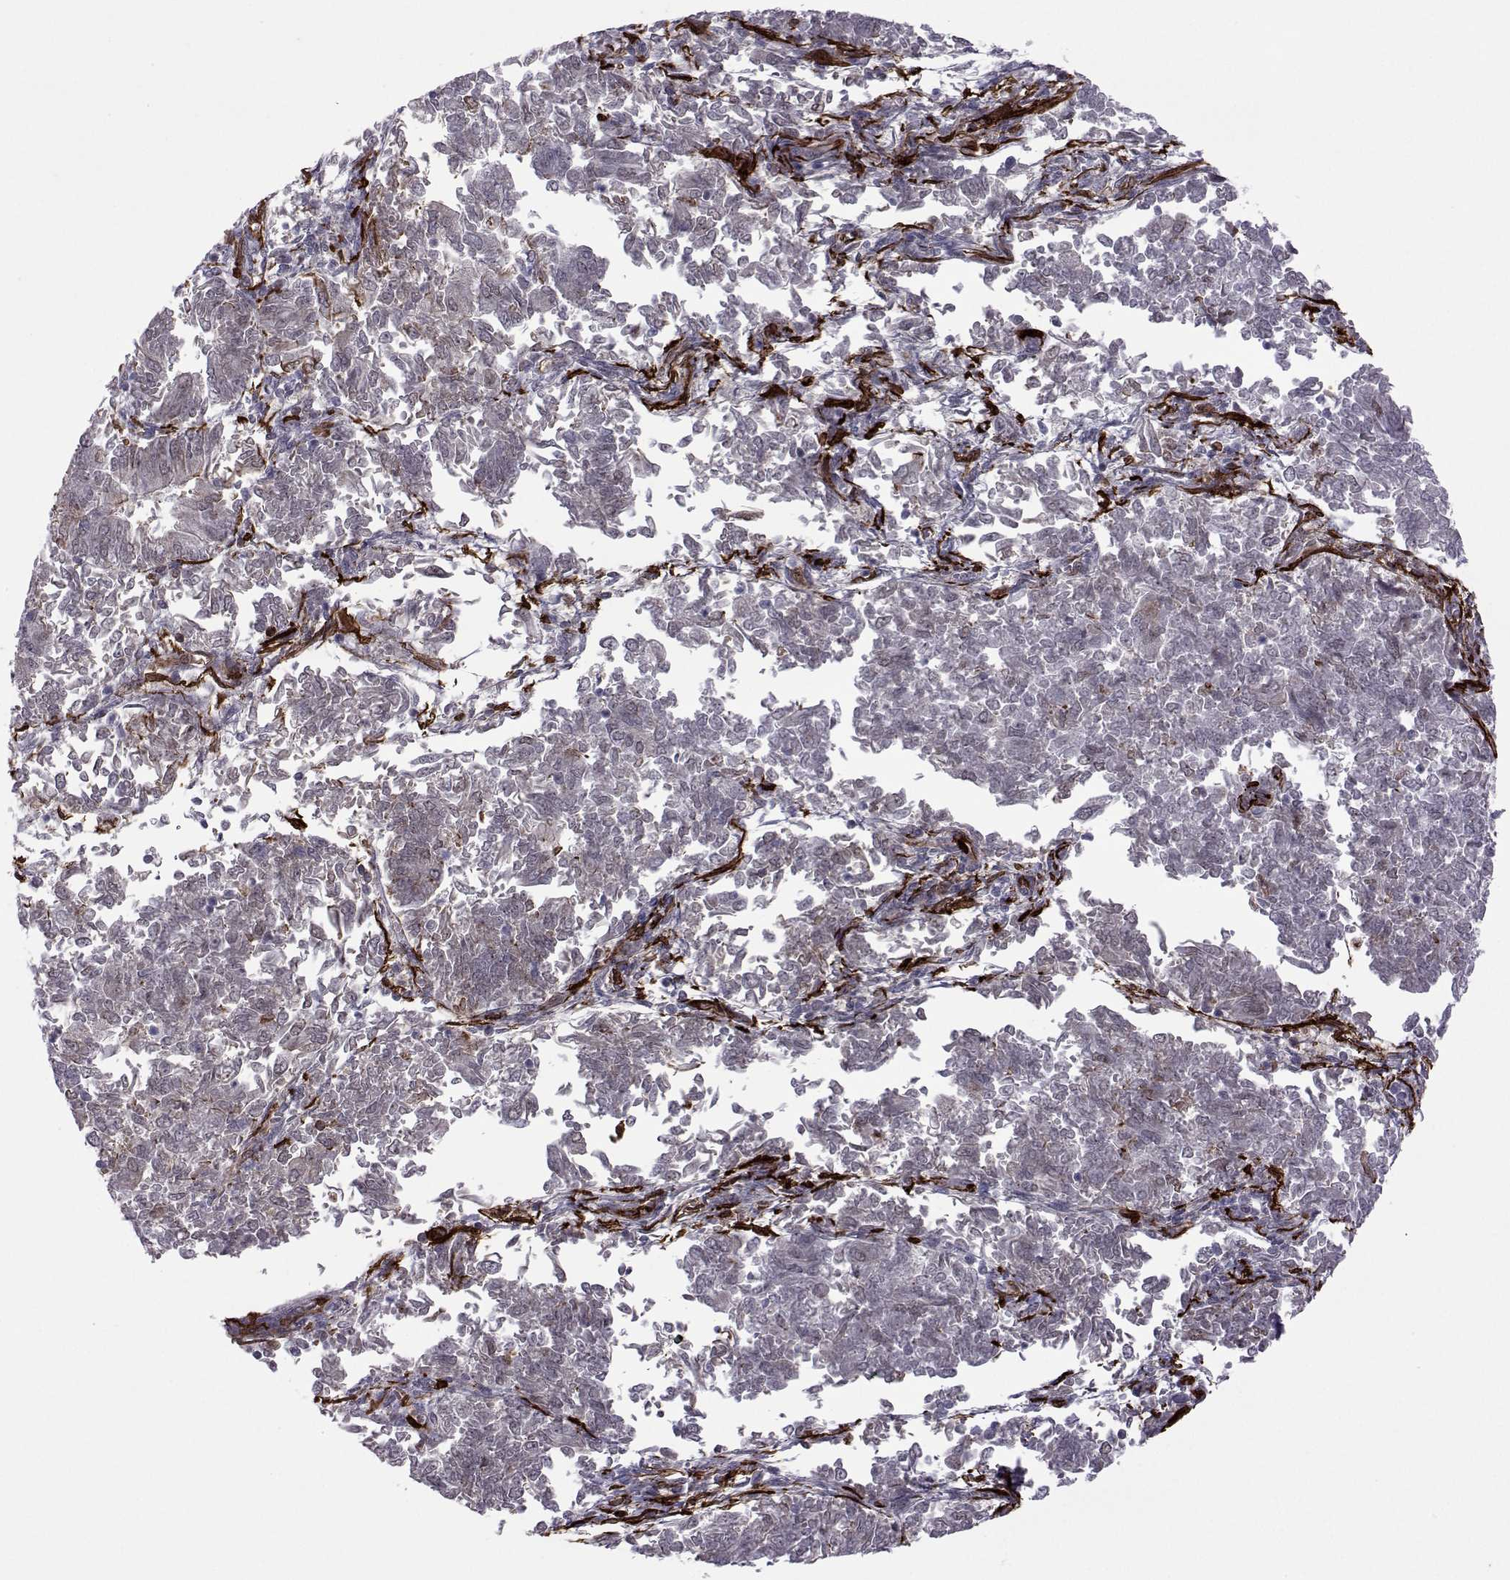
{"staining": {"intensity": "negative", "quantity": "none", "location": "none"}, "tissue": "endometrial cancer", "cell_type": "Tumor cells", "image_type": "cancer", "snomed": [{"axis": "morphology", "description": "Adenocarcinoma, NOS"}, {"axis": "topography", "description": "Endometrium"}], "caption": "Immunohistochemical staining of human endometrial adenocarcinoma shows no significant staining in tumor cells. The staining is performed using DAB brown chromogen with nuclei counter-stained in using hematoxylin.", "gene": "EFCAB3", "patient": {"sex": "female", "age": 65}}